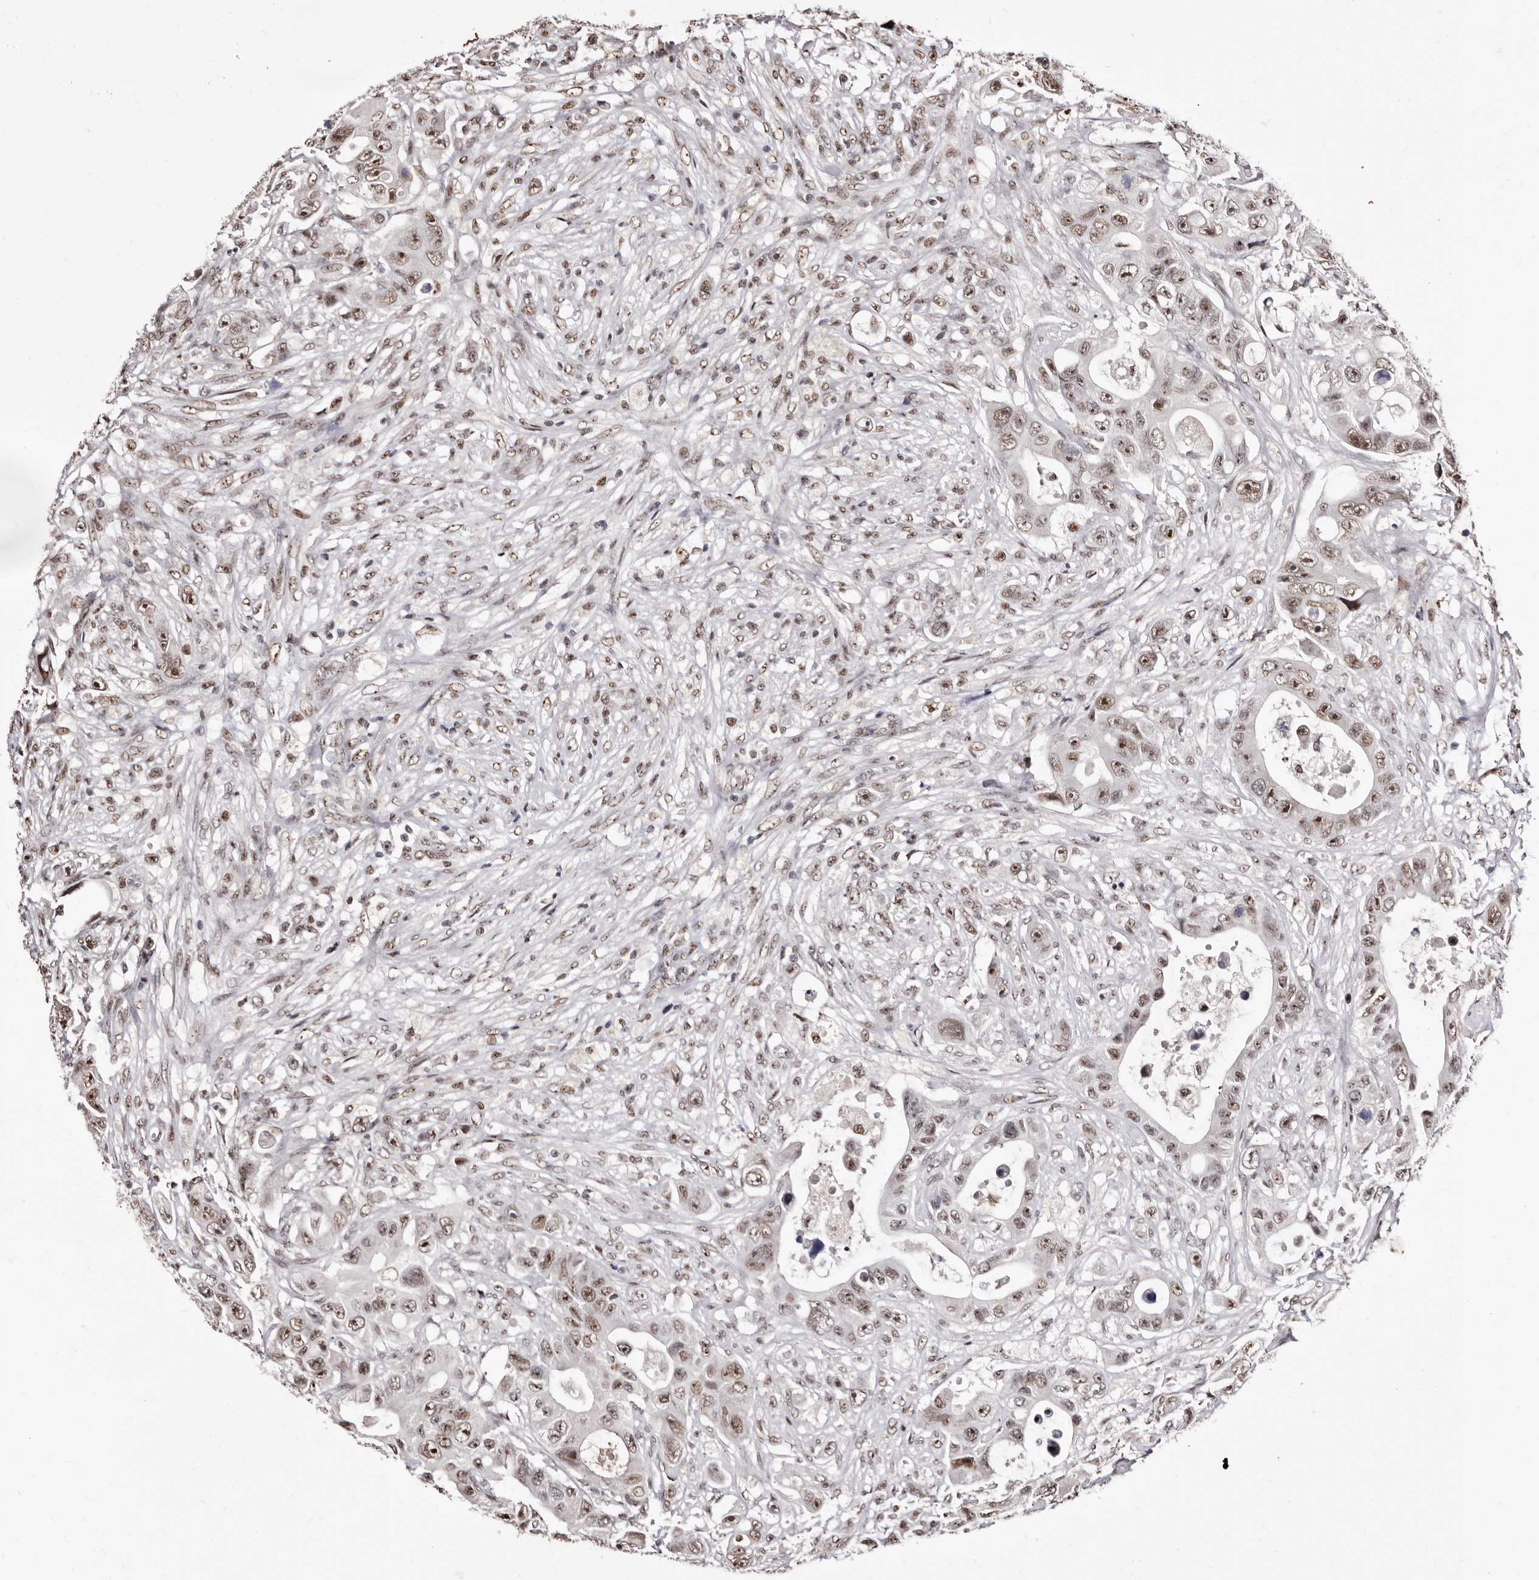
{"staining": {"intensity": "weak", "quantity": ">75%", "location": "nuclear"}, "tissue": "colorectal cancer", "cell_type": "Tumor cells", "image_type": "cancer", "snomed": [{"axis": "morphology", "description": "Adenocarcinoma, NOS"}, {"axis": "topography", "description": "Colon"}], "caption": "Tumor cells display low levels of weak nuclear expression in about >75% of cells in colorectal cancer (adenocarcinoma).", "gene": "ANAPC11", "patient": {"sex": "female", "age": 46}}